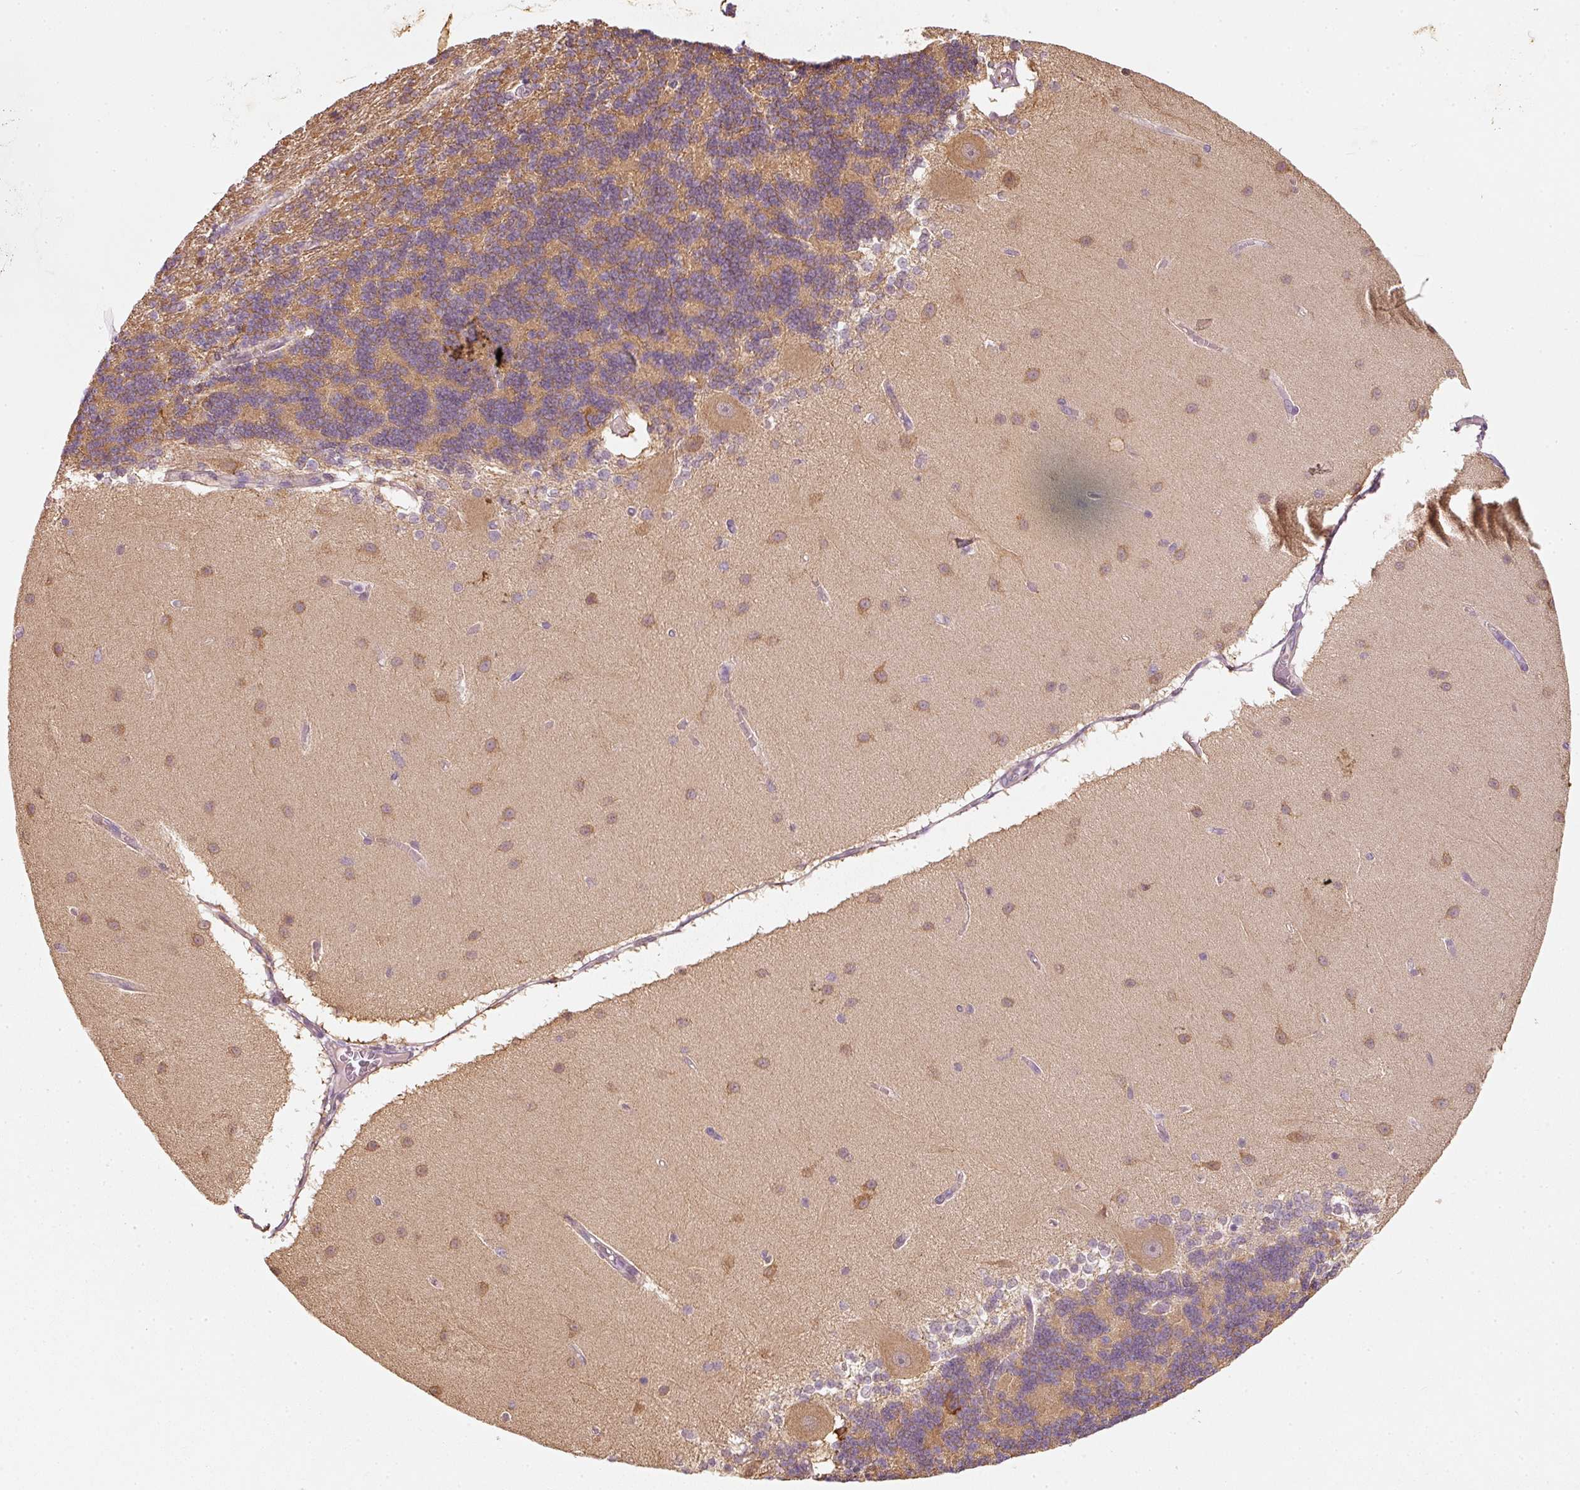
{"staining": {"intensity": "moderate", "quantity": ">75%", "location": "cytoplasmic/membranous"}, "tissue": "cerebellum", "cell_type": "Cells in granular layer", "image_type": "normal", "snomed": [{"axis": "morphology", "description": "Normal tissue, NOS"}, {"axis": "topography", "description": "Cerebellum"}], "caption": "High-magnification brightfield microscopy of benign cerebellum stained with DAB (brown) and counterstained with hematoxylin (blue). cells in granular layer exhibit moderate cytoplasmic/membranous positivity is seen in approximately>75% of cells.", "gene": "RGL2", "patient": {"sex": "female", "age": 54}}